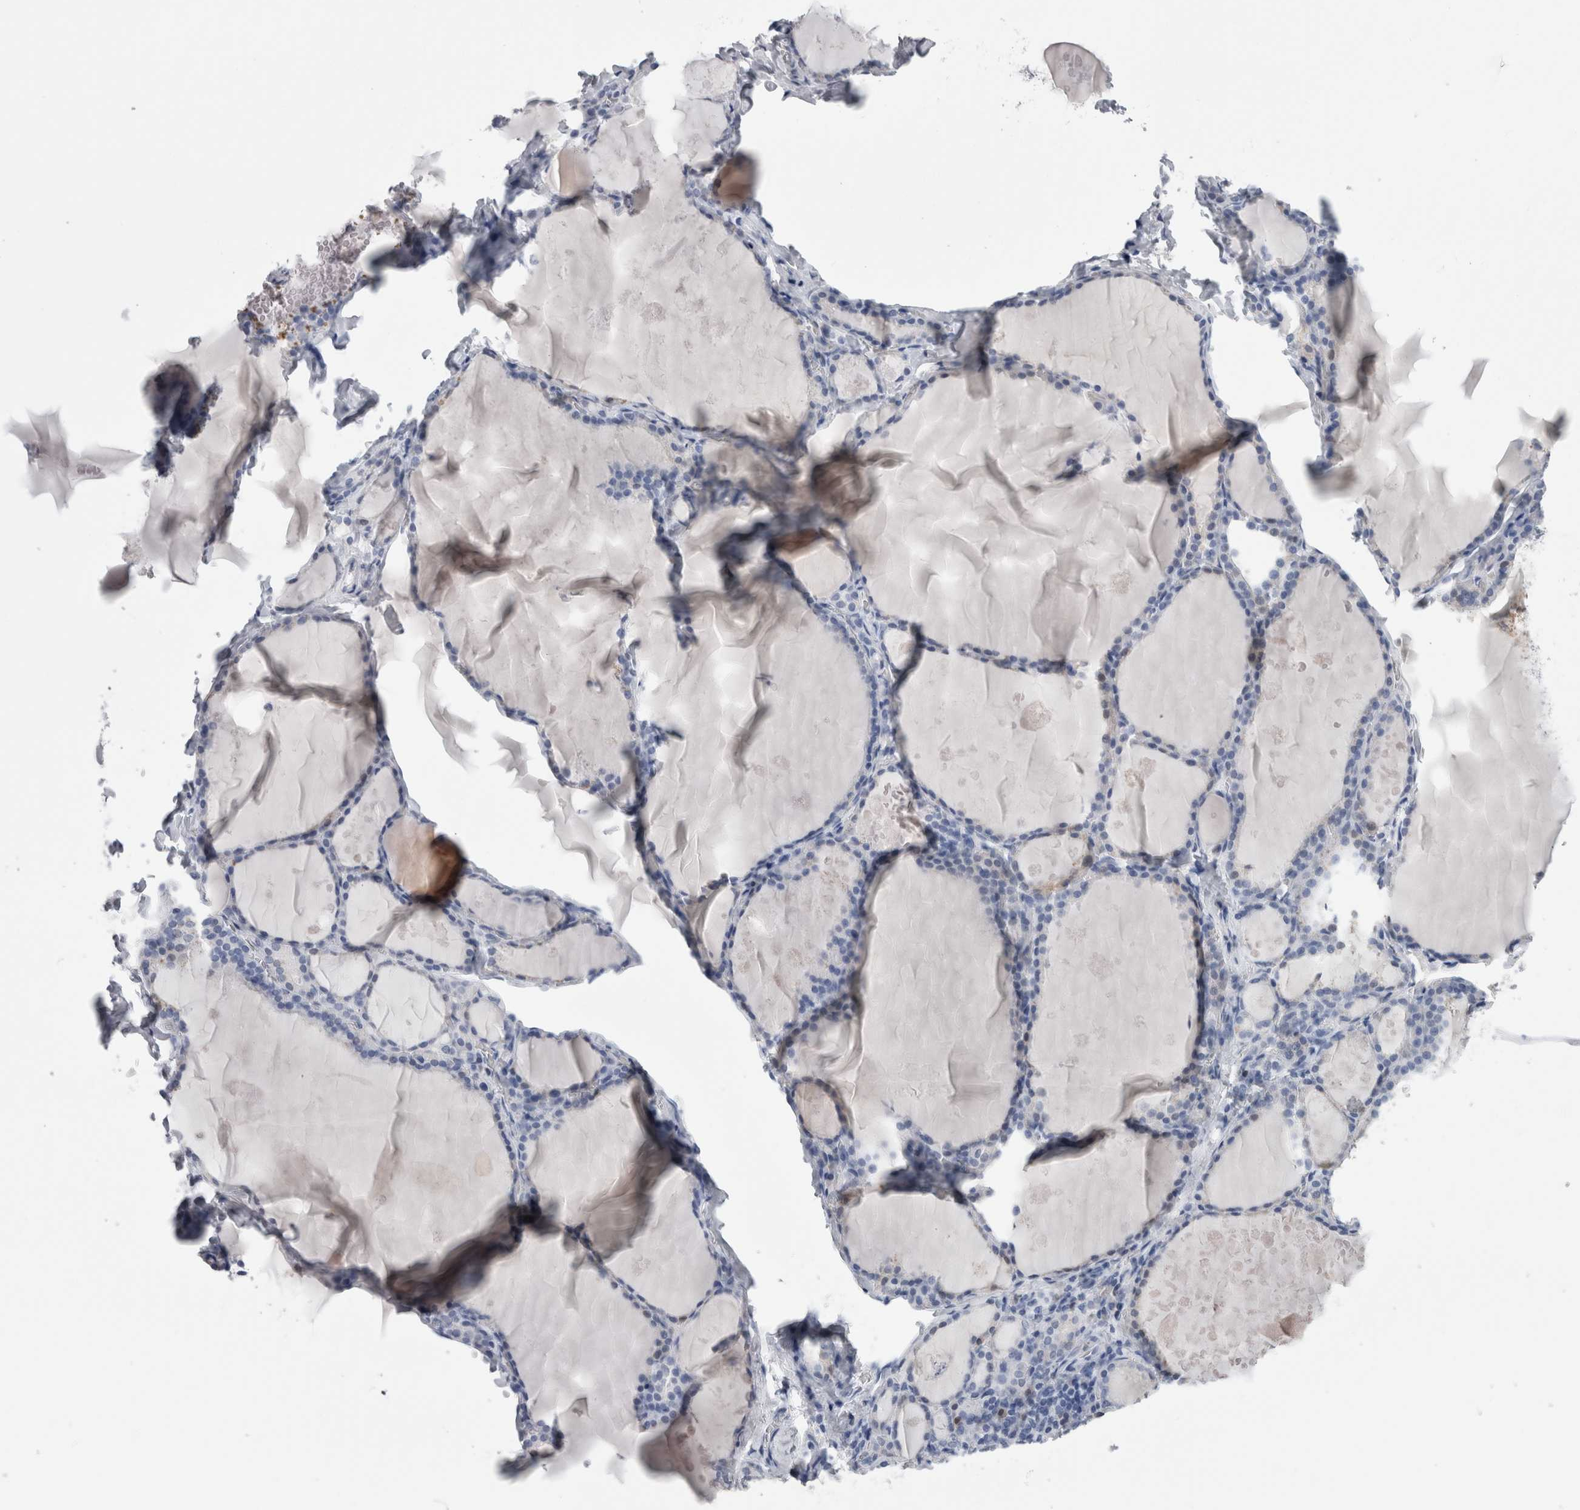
{"staining": {"intensity": "negative", "quantity": "none", "location": "none"}, "tissue": "thyroid gland", "cell_type": "Glandular cells", "image_type": "normal", "snomed": [{"axis": "morphology", "description": "Normal tissue, NOS"}, {"axis": "topography", "description": "Thyroid gland"}], "caption": "Human thyroid gland stained for a protein using immunohistochemistry (IHC) reveals no staining in glandular cells.", "gene": "CA8", "patient": {"sex": "male", "age": 56}}